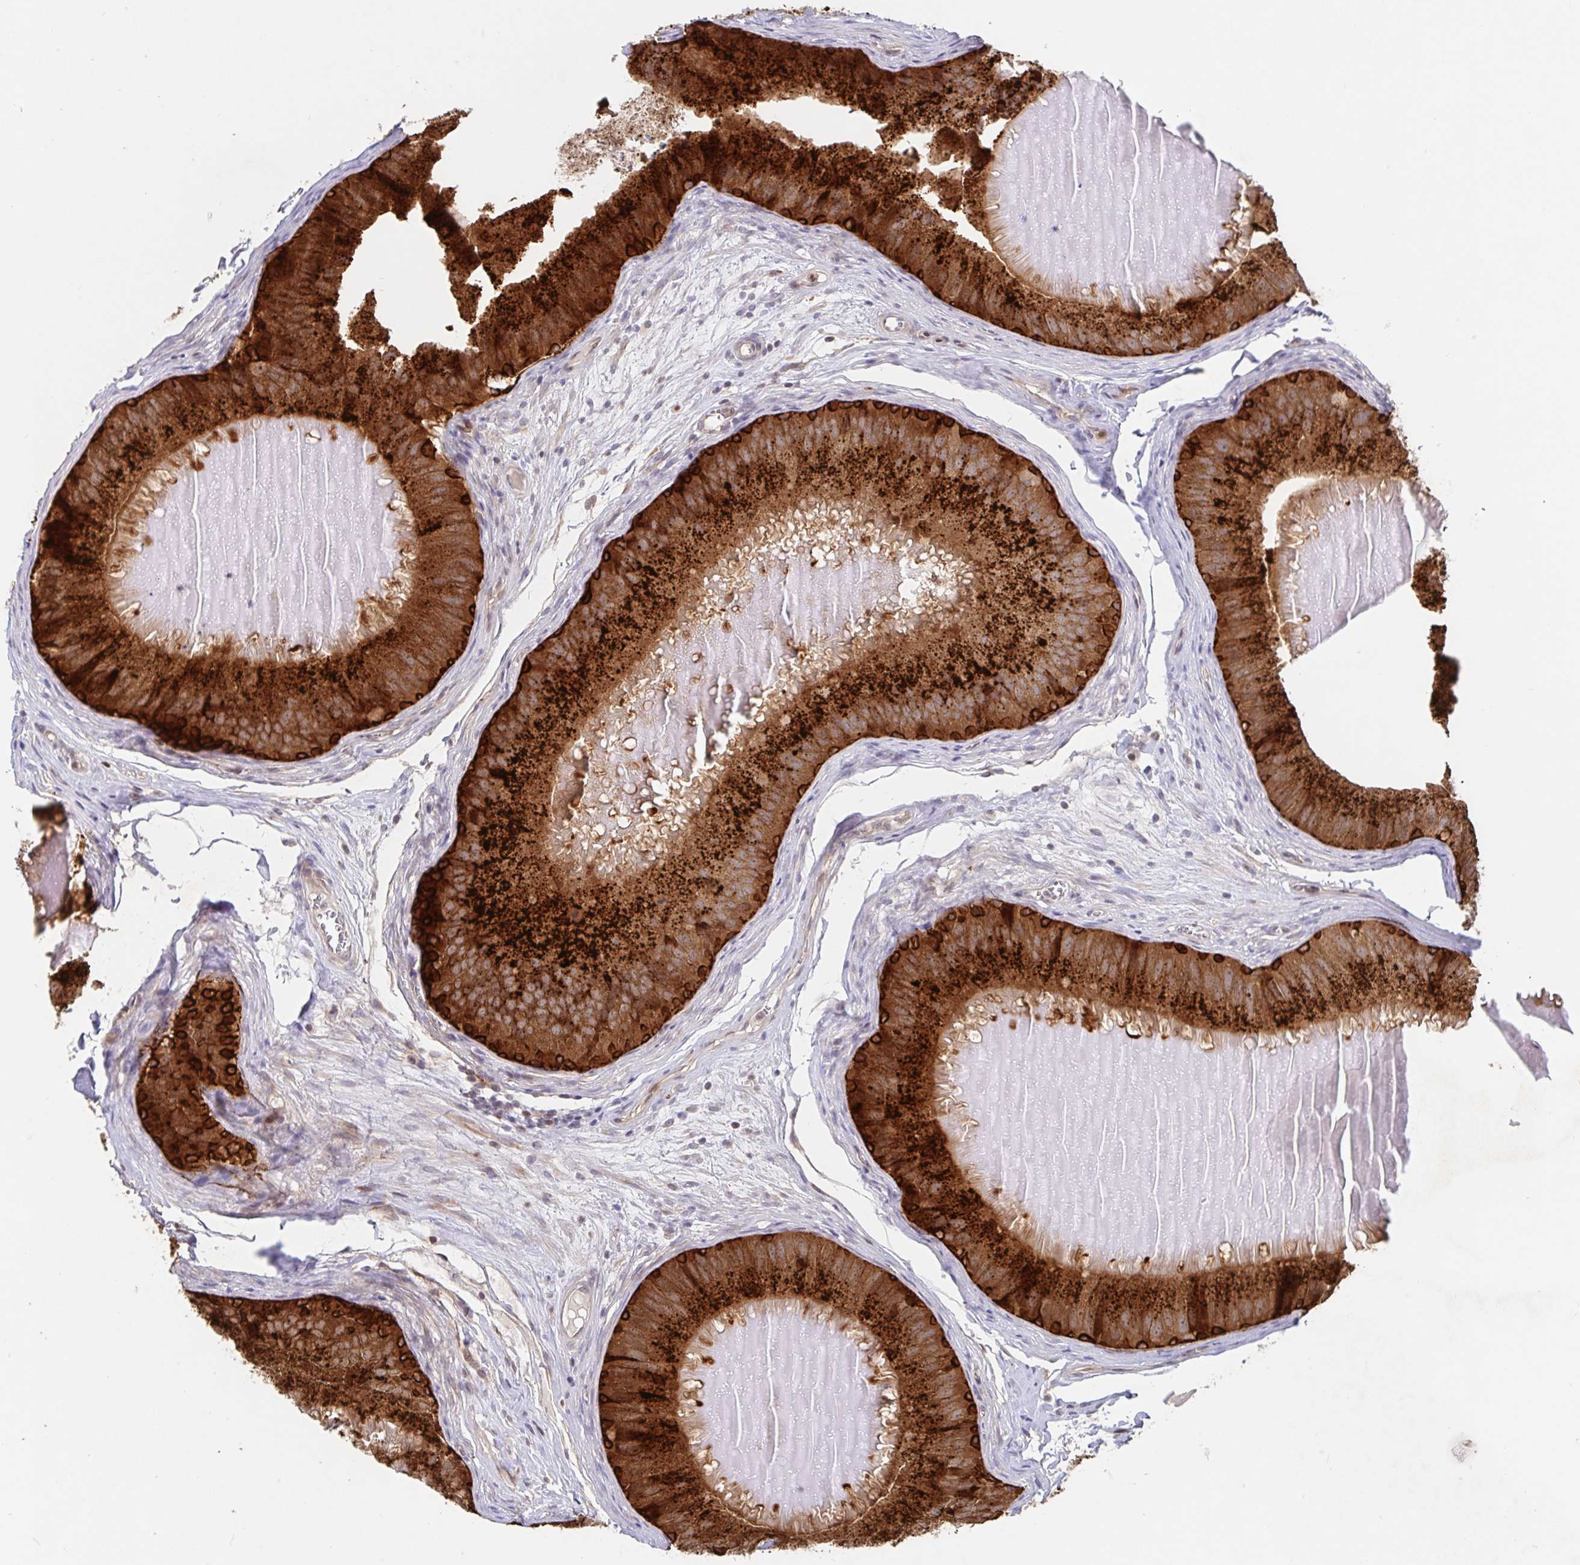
{"staining": {"intensity": "strong", "quantity": ">75%", "location": "cytoplasmic/membranous"}, "tissue": "epididymis", "cell_type": "Glandular cells", "image_type": "normal", "snomed": [{"axis": "morphology", "description": "Normal tissue, NOS"}, {"axis": "topography", "description": "Epididymis, spermatic cord, NOS"}], "caption": "The immunohistochemical stain highlights strong cytoplasmic/membranous expression in glandular cells of normal epididymis.", "gene": "AACS", "patient": {"sex": "male", "age": 39}}